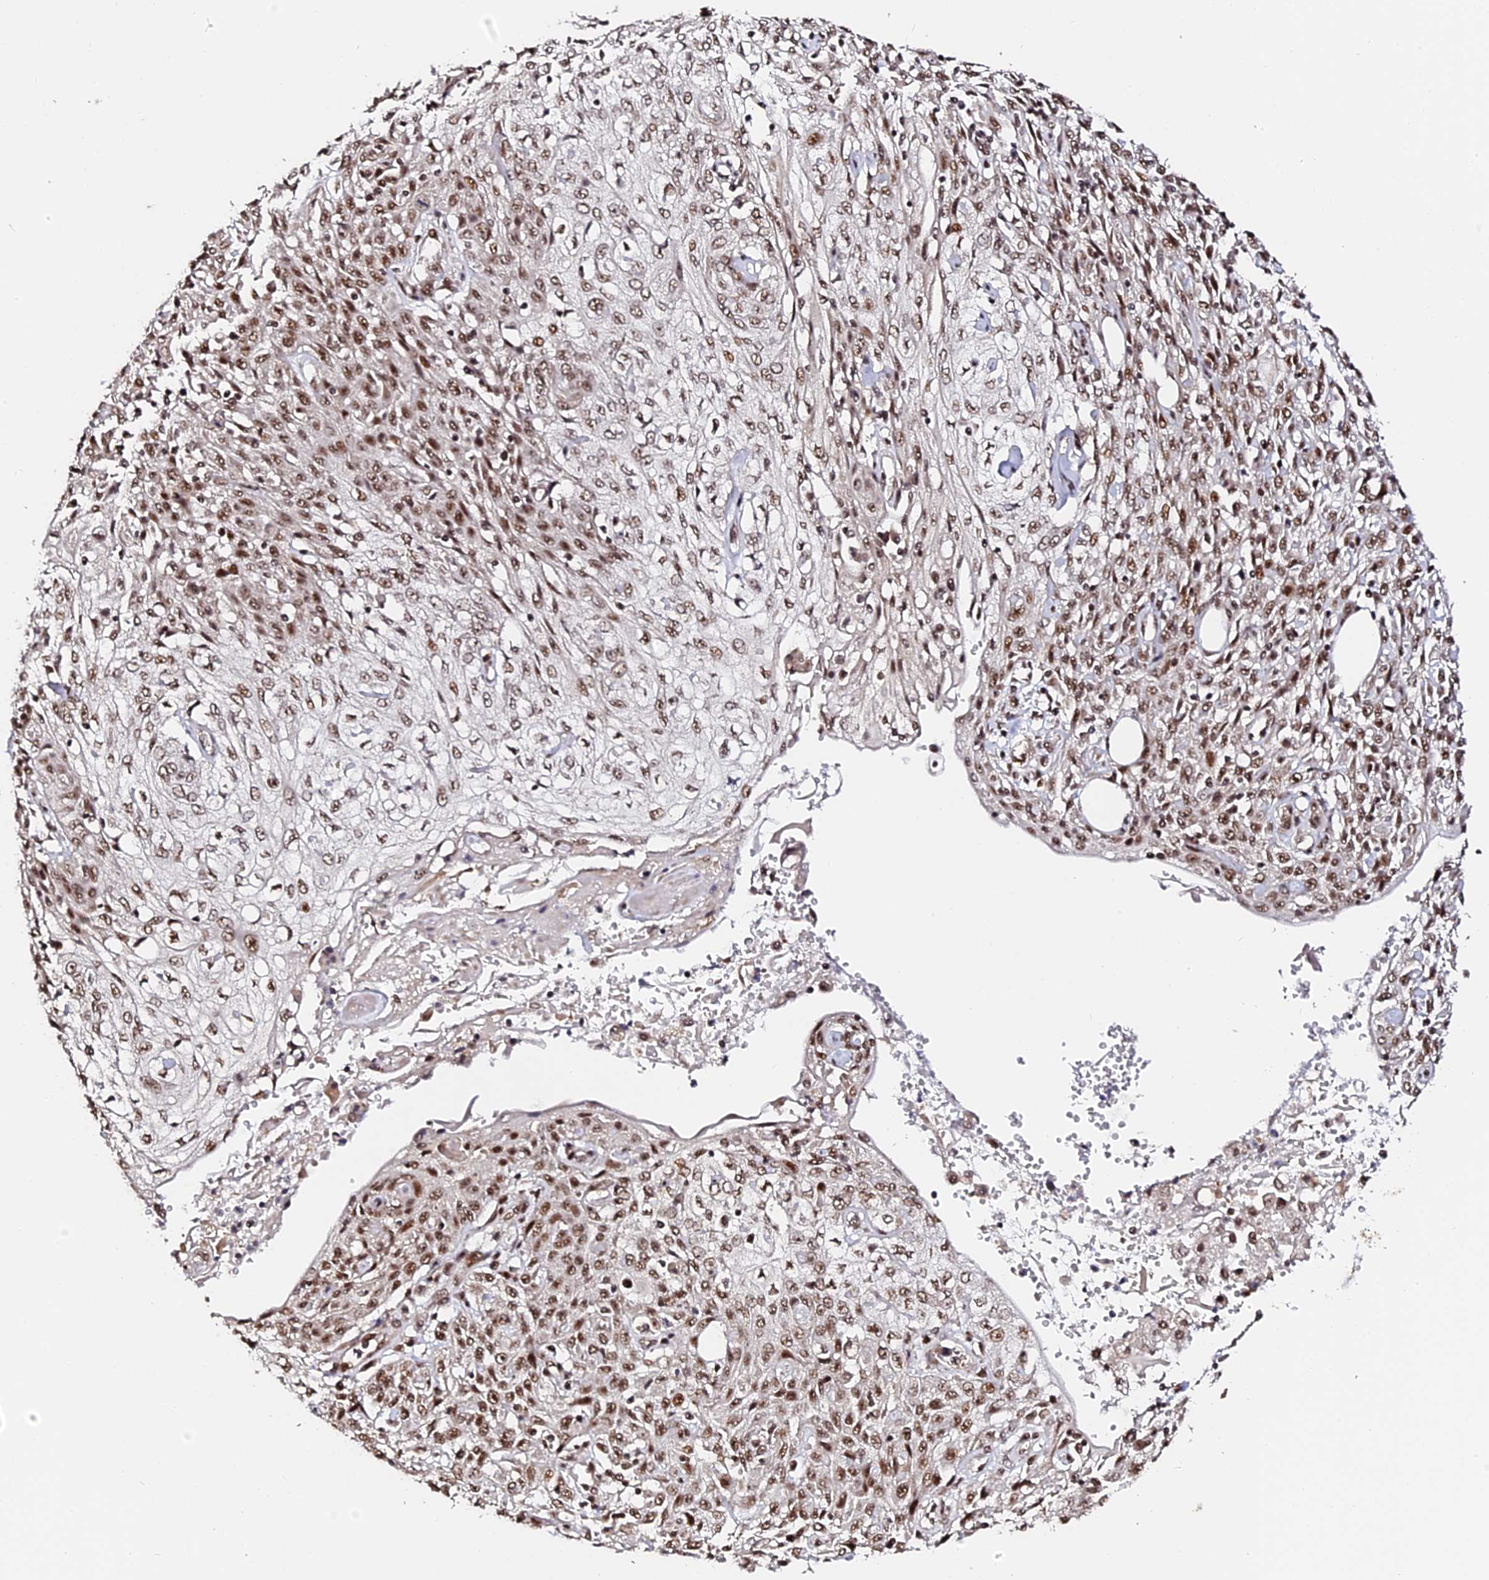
{"staining": {"intensity": "moderate", "quantity": ">75%", "location": "nuclear"}, "tissue": "skin cancer", "cell_type": "Tumor cells", "image_type": "cancer", "snomed": [{"axis": "morphology", "description": "Squamous cell carcinoma, NOS"}, {"axis": "morphology", "description": "Squamous cell carcinoma, metastatic, NOS"}, {"axis": "topography", "description": "Skin"}, {"axis": "topography", "description": "Lymph node"}], "caption": "Brown immunohistochemical staining in human skin metastatic squamous cell carcinoma exhibits moderate nuclear staining in approximately >75% of tumor cells.", "gene": "MCRS1", "patient": {"sex": "male", "age": 75}}